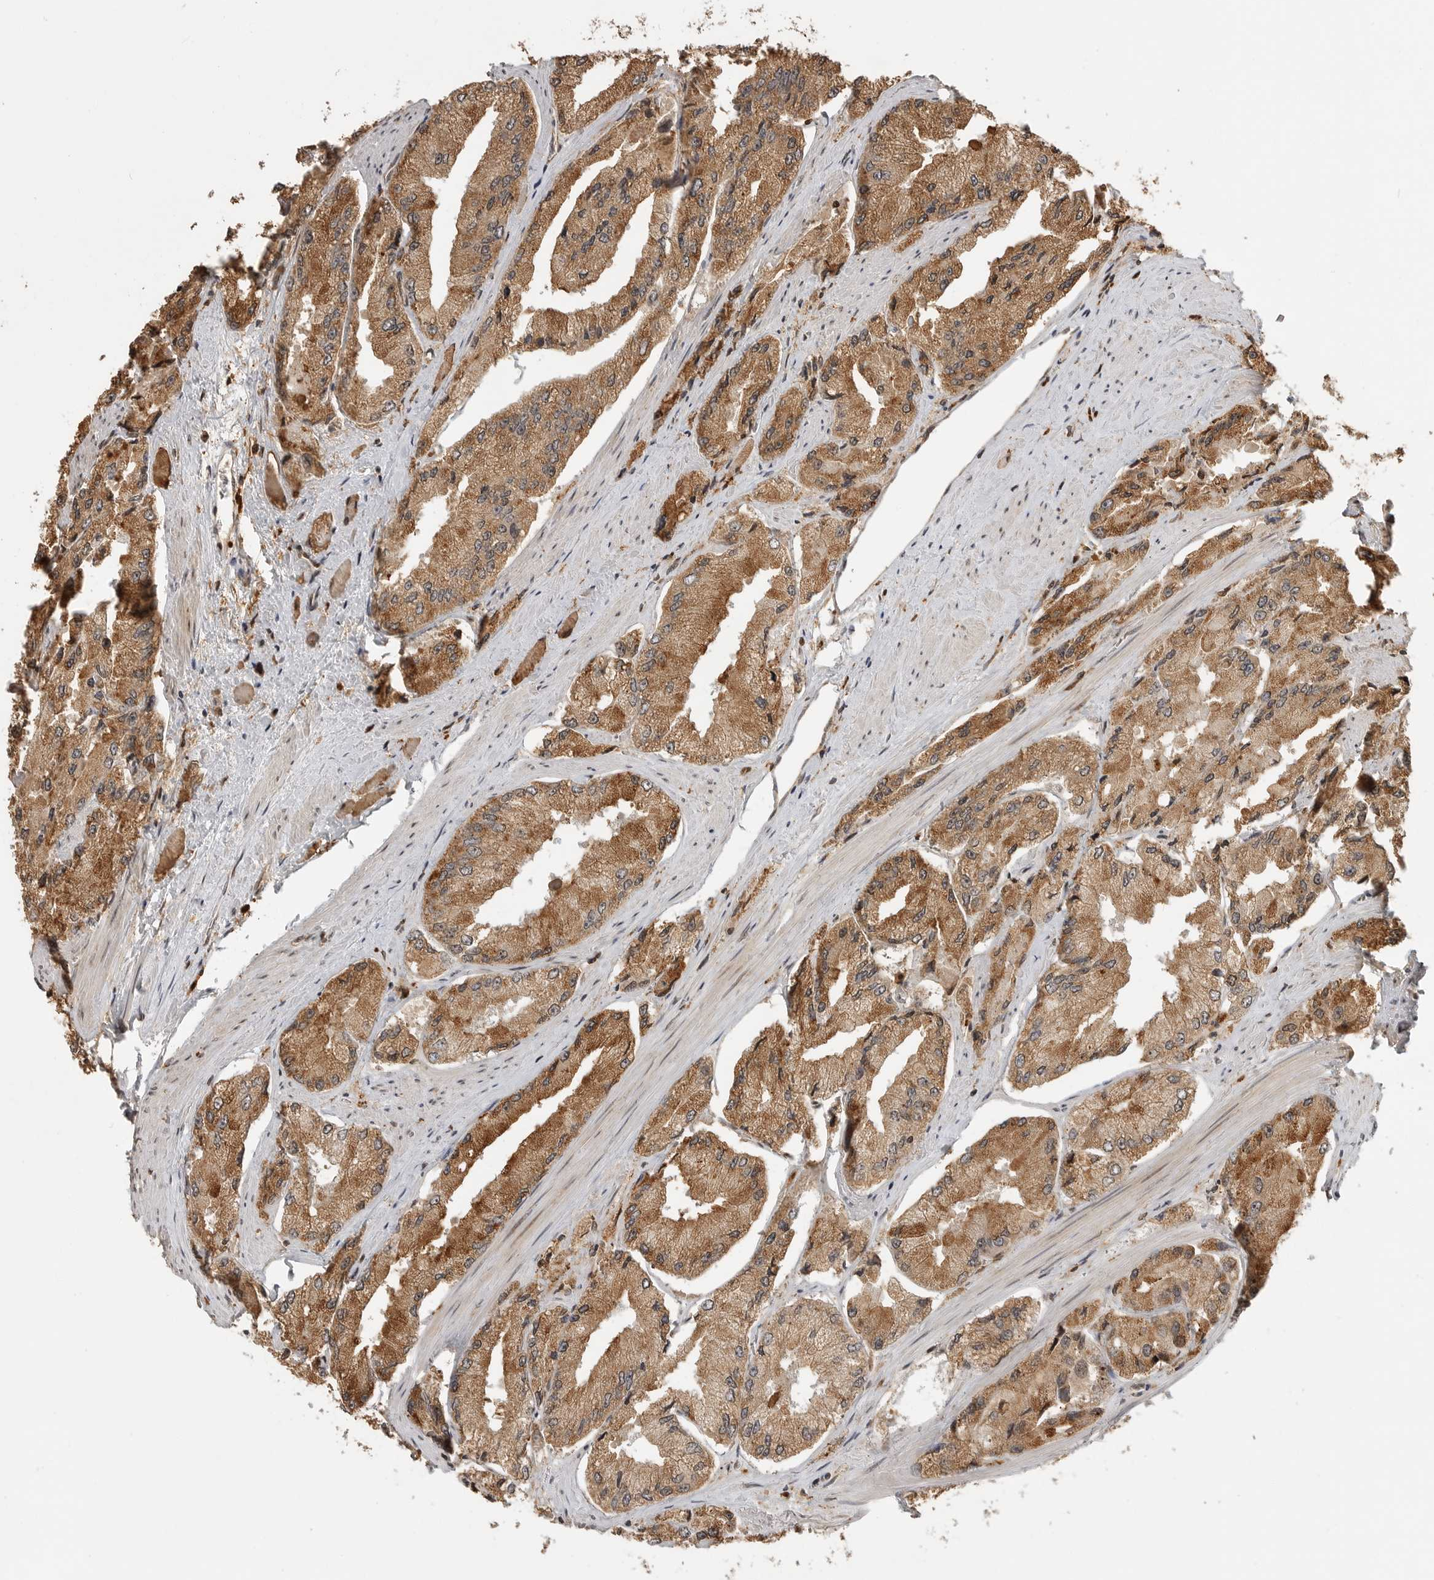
{"staining": {"intensity": "moderate", "quantity": ">75%", "location": "cytoplasmic/membranous"}, "tissue": "prostate cancer", "cell_type": "Tumor cells", "image_type": "cancer", "snomed": [{"axis": "morphology", "description": "Adenocarcinoma, High grade"}, {"axis": "topography", "description": "Prostate"}], "caption": "Immunohistochemistry (DAB (3,3'-diaminobenzidine)) staining of human prostate high-grade adenocarcinoma reveals moderate cytoplasmic/membranous protein staining in approximately >75% of tumor cells.", "gene": "BMP2K", "patient": {"sex": "male", "age": 58}}